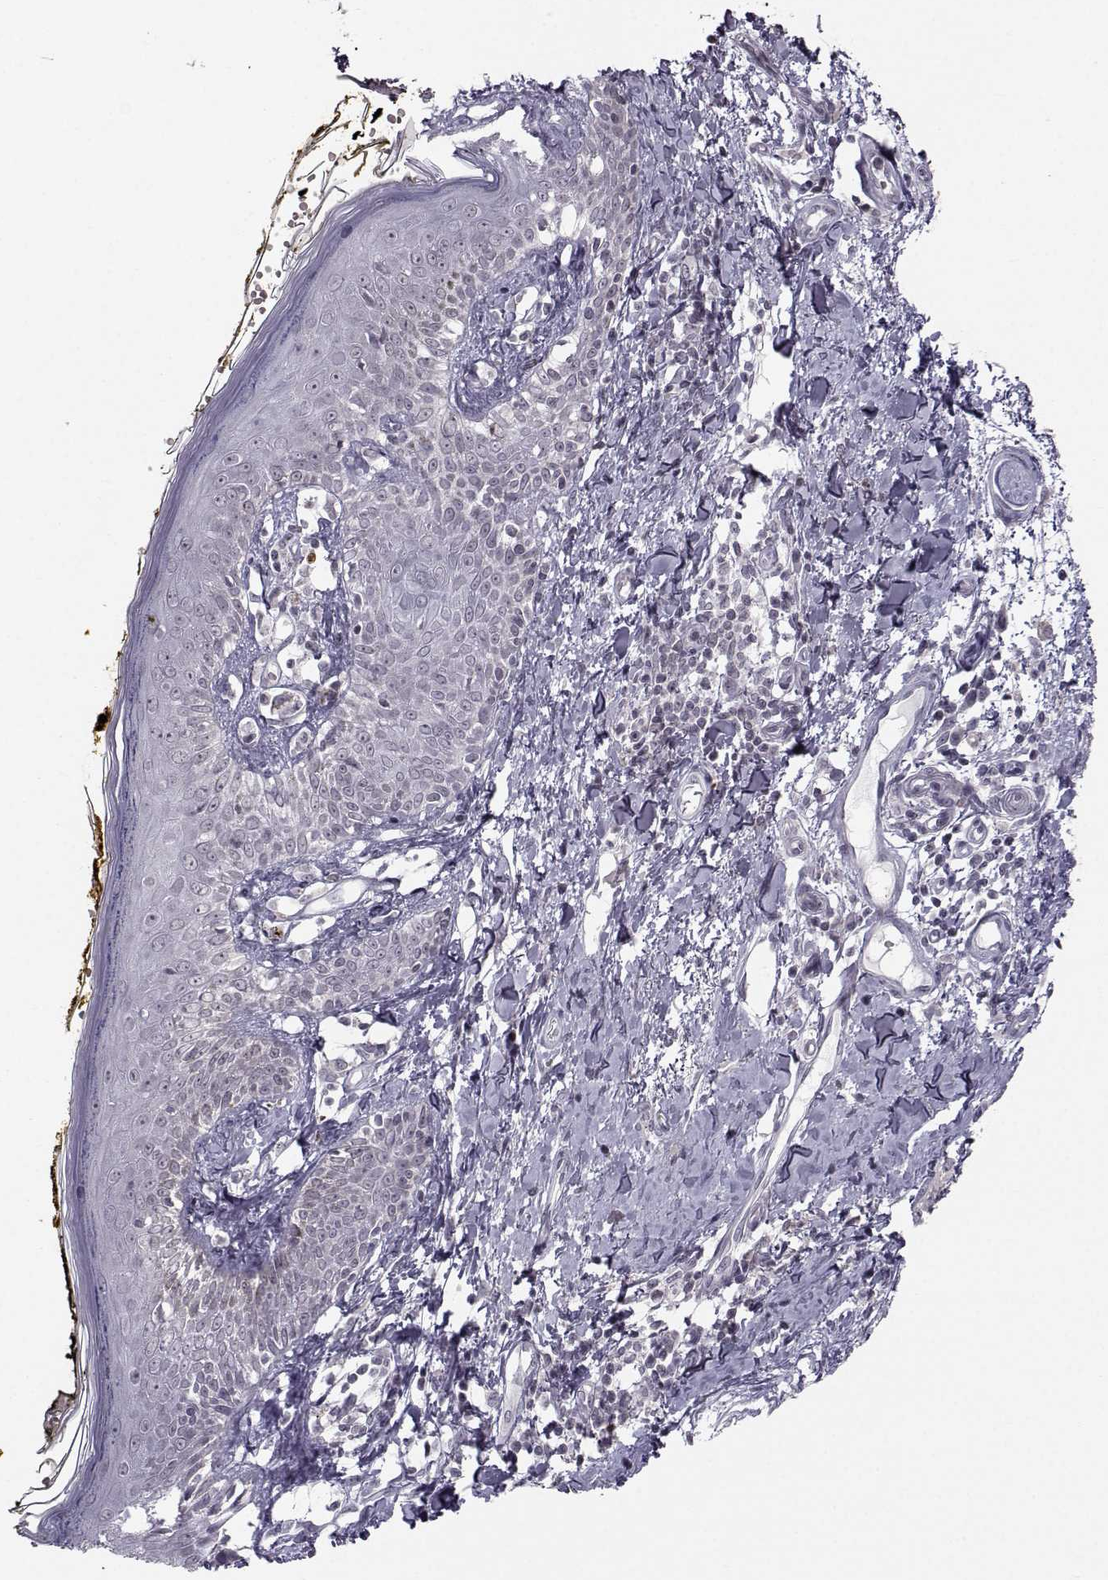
{"staining": {"intensity": "negative", "quantity": "none", "location": "none"}, "tissue": "skin", "cell_type": "Fibroblasts", "image_type": "normal", "snomed": [{"axis": "morphology", "description": "Normal tissue, NOS"}, {"axis": "topography", "description": "Skin"}], "caption": "Benign skin was stained to show a protein in brown. There is no significant expression in fibroblasts.", "gene": "MARCHF4", "patient": {"sex": "male", "age": 76}}